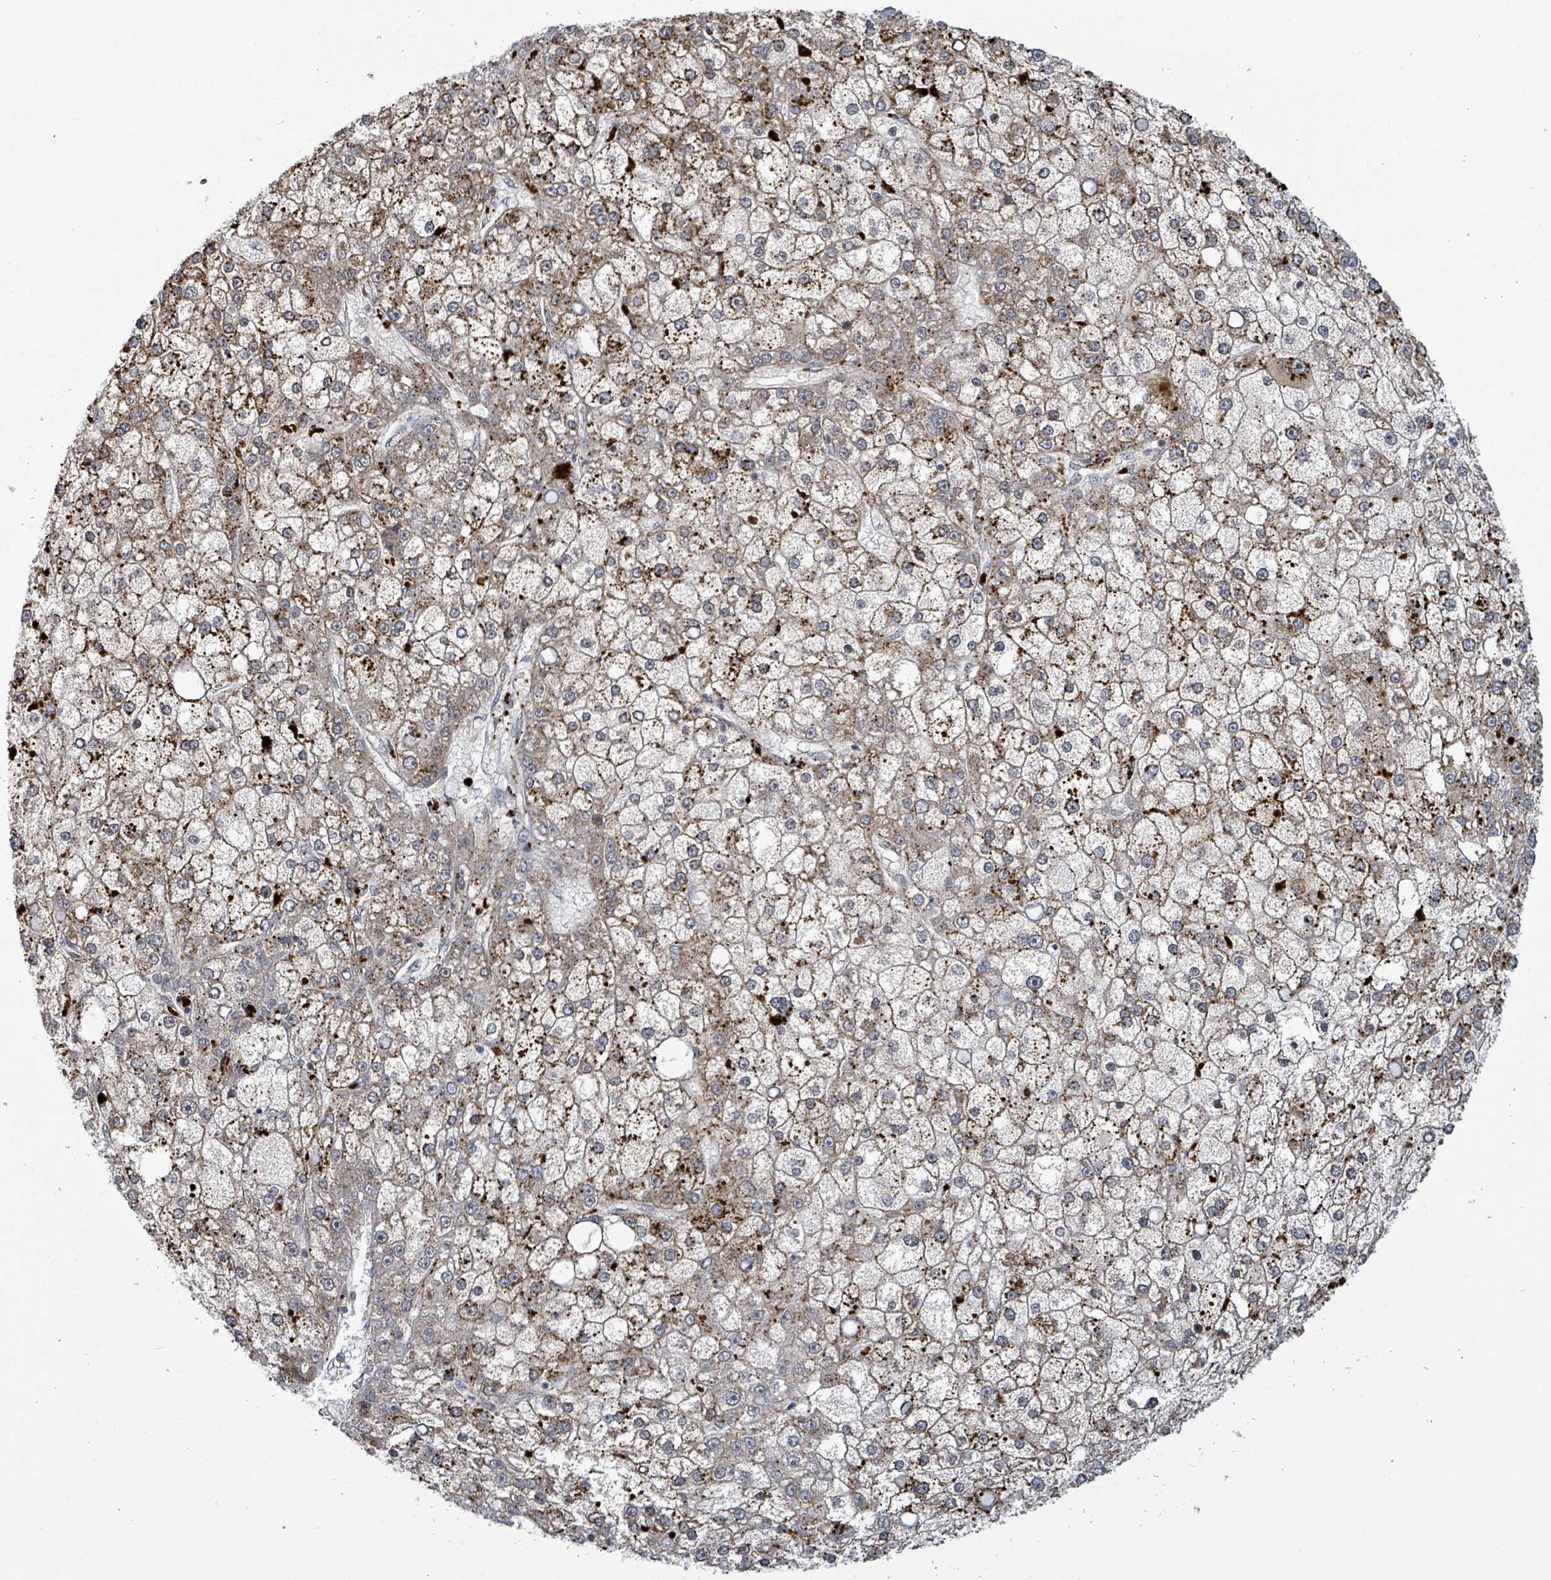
{"staining": {"intensity": "strong", "quantity": "25%-75%", "location": "cytoplasmic/membranous"}, "tissue": "liver cancer", "cell_type": "Tumor cells", "image_type": "cancer", "snomed": [{"axis": "morphology", "description": "Carcinoma, Hepatocellular, NOS"}, {"axis": "topography", "description": "Liver"}], "caption": "Liver cancer (hepatocellular carcinoma) stained for a protein reveals strong cytoplasmic/membranous positivity in tumor cells.", "gene": "GTF3C1", "patient": {"sex": "male", "age": 67}}